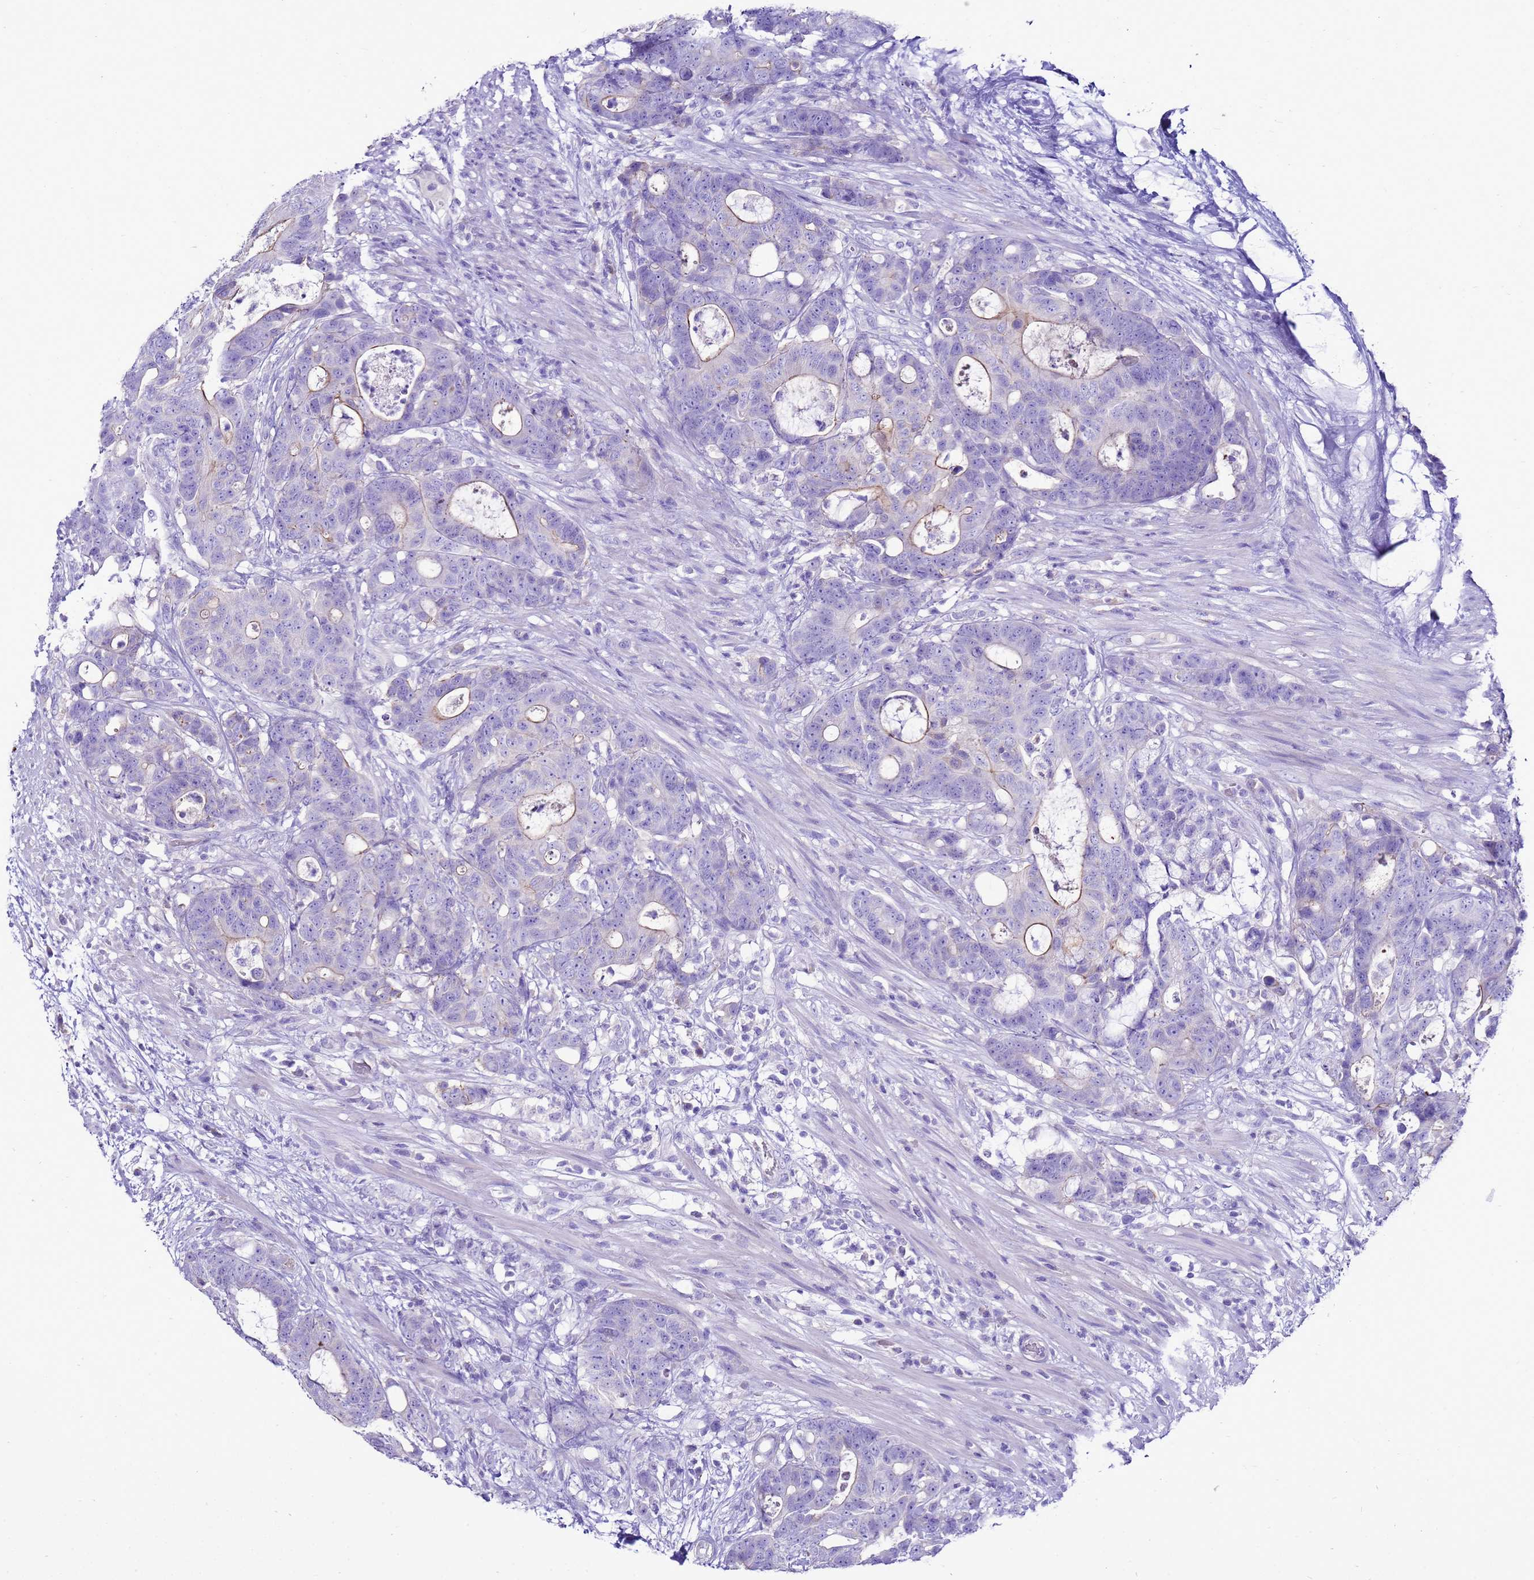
{"staining": {"intensity": "weak", "quantity": "<25%", "location": "cytoplasmic/membranous"}, "tissue": "colorectal cancer", "cell_type": "Tumor cells", "image_type": "cancer", "snomed": [{"axis": "morphology", "description": "Adenocarcinoma, NOS"}, {"axis": "topography", "description": "Colon"}], "caption": "High magnification brightfield microscopy of colorectal cancer stained with DAB (brown) and counterstained with hematoxylin (blue): tumor cells show no significant positivity.", "gene": "BEST2", "patient": {"sex": "female", "age": 82}}